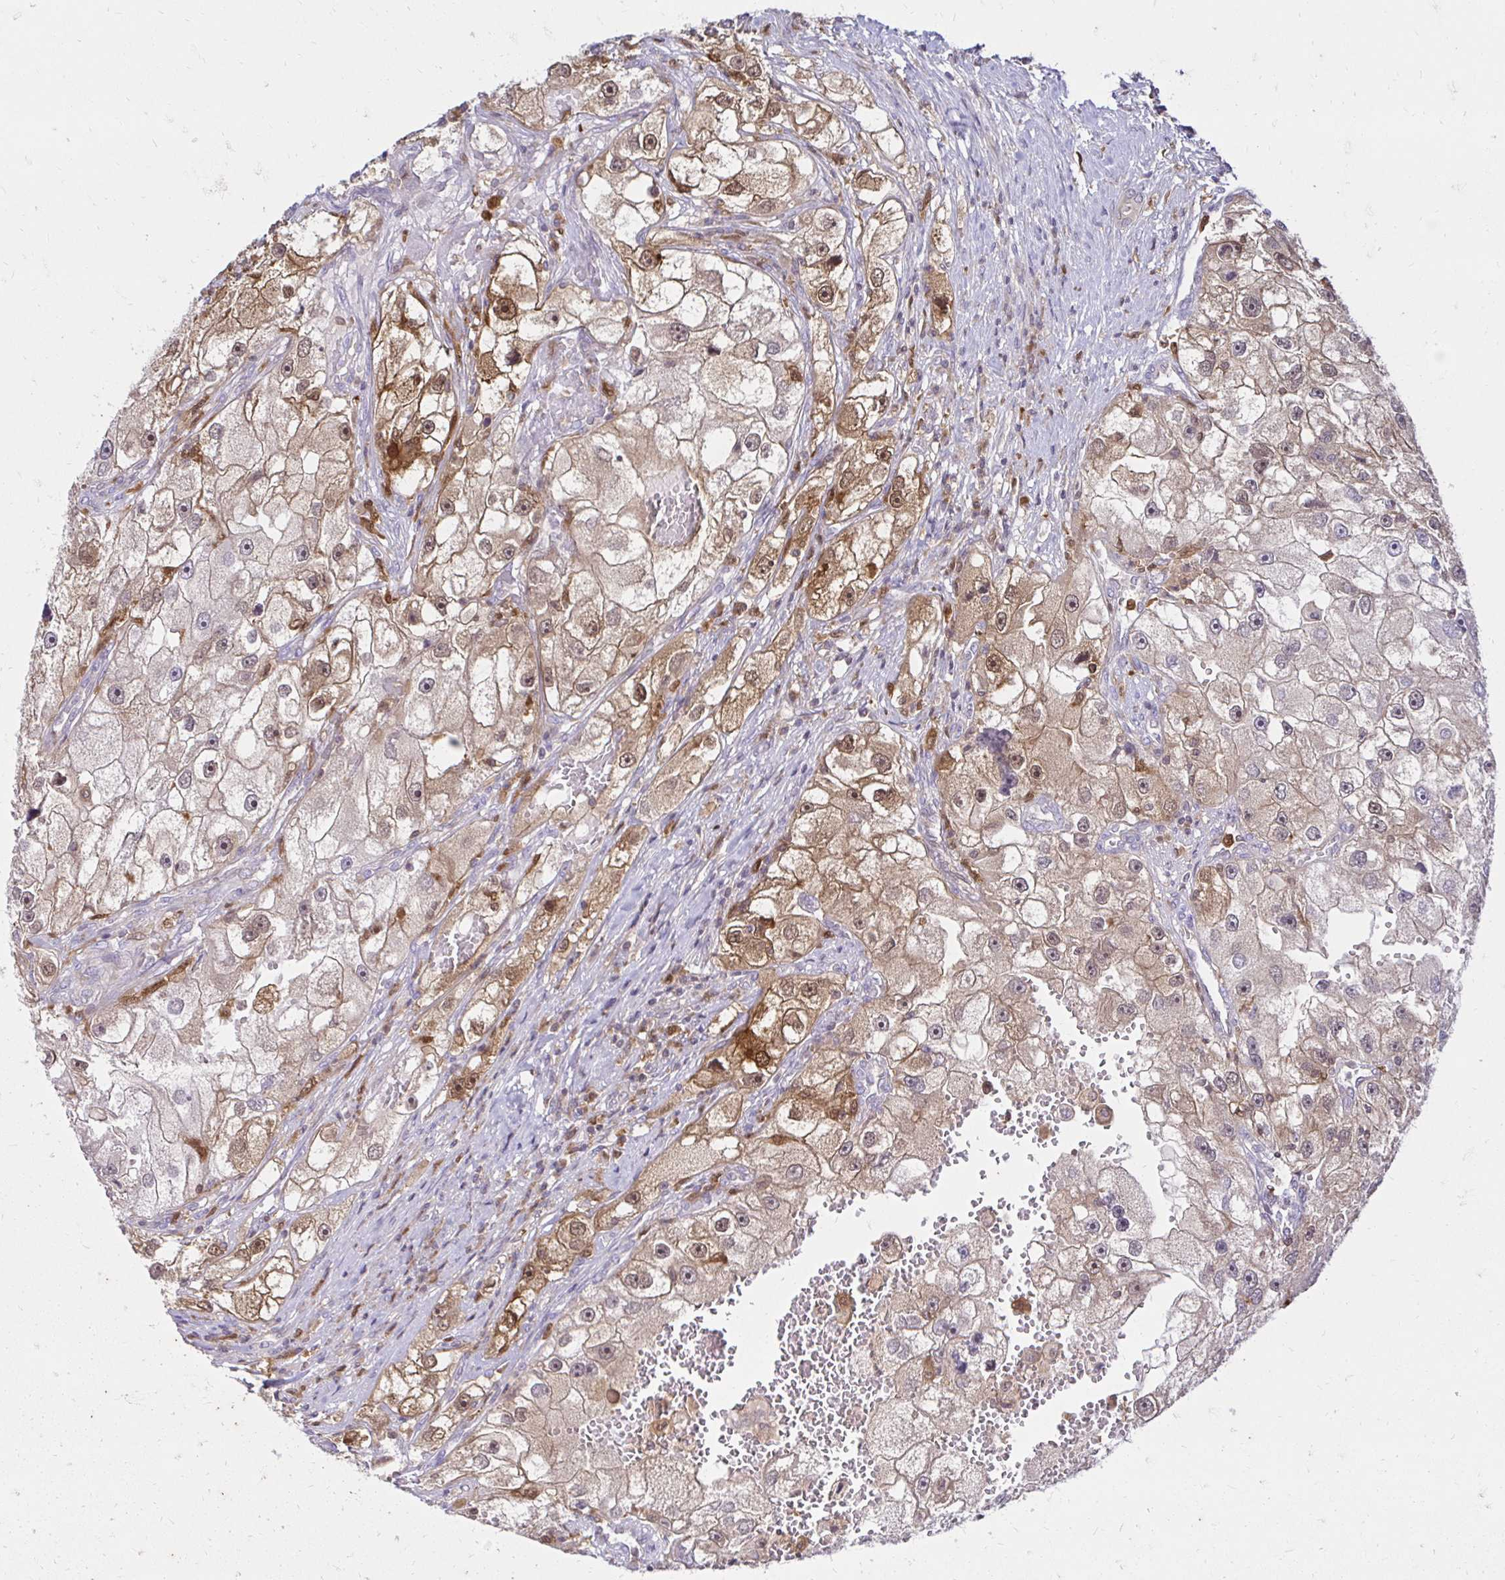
{"staining": {"intensity": "weak", "quantity": ">75%", "location": "cytoplasmic/membranous,nuclear"}, "tissue": "renal cancer", "cell_type": "Tumor cells", "image_type": "cancer", "snomed": [{"axis": "morphology", "description": "Adenocarcinoma, NOS"}, {"axis": "topography", "description": "Kidney"}], "caption": "Tumor cells exhibit weak cytoplasmic/membranous and nuclear staining in about >75% of cells in adenocarcinoma (renal). Immunohistochemistry (ihc) stains the protein in brown and the nuclei are stained blue.", "gene": "PYCARD", "patient": {"sex": "male", "age": 63}}